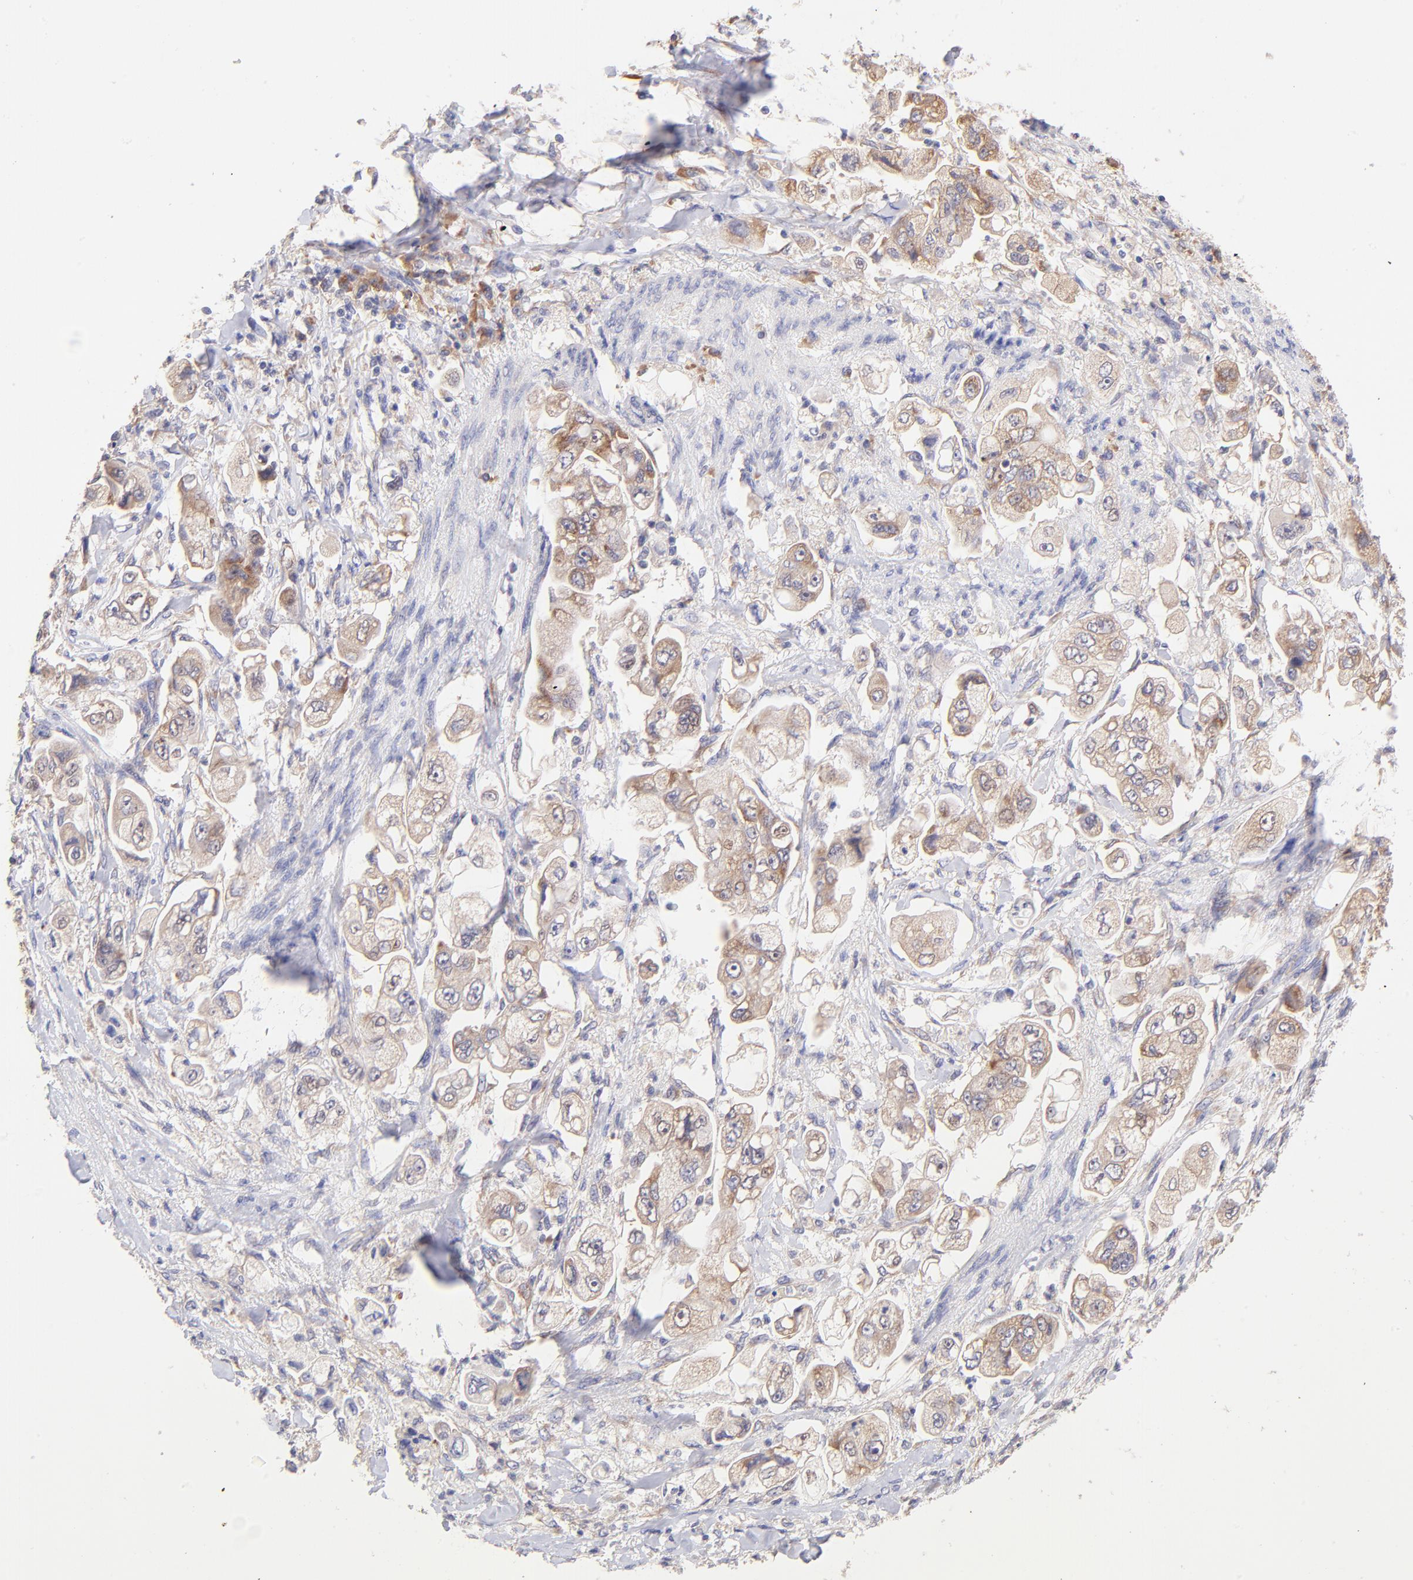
{"staining": {"intensity": "moderate", "quantity": "25%-75%", "location": "cytoplasmic/membranous"}, "tissue": "stomach cancer", "cell_type": "Tumor cells", "image_type": "cancer", "snomed": [{"axis": "morphology", "description": "Adenocarcinoma, NOS"}, {"axis": "topography", "description": "Stomach"}], "caption": "Protein staining of stomach cancer tissue displays moderate cytoplasmic/membranous positivity in about 25%-75% of tumor cells. The staining is performed using DAB brown chromogen to label protein expression. The nuclei are counter-stained blue using hematoxylin.", "gene": "RPL11", "patient": {"sex": "male", "age": 62}}